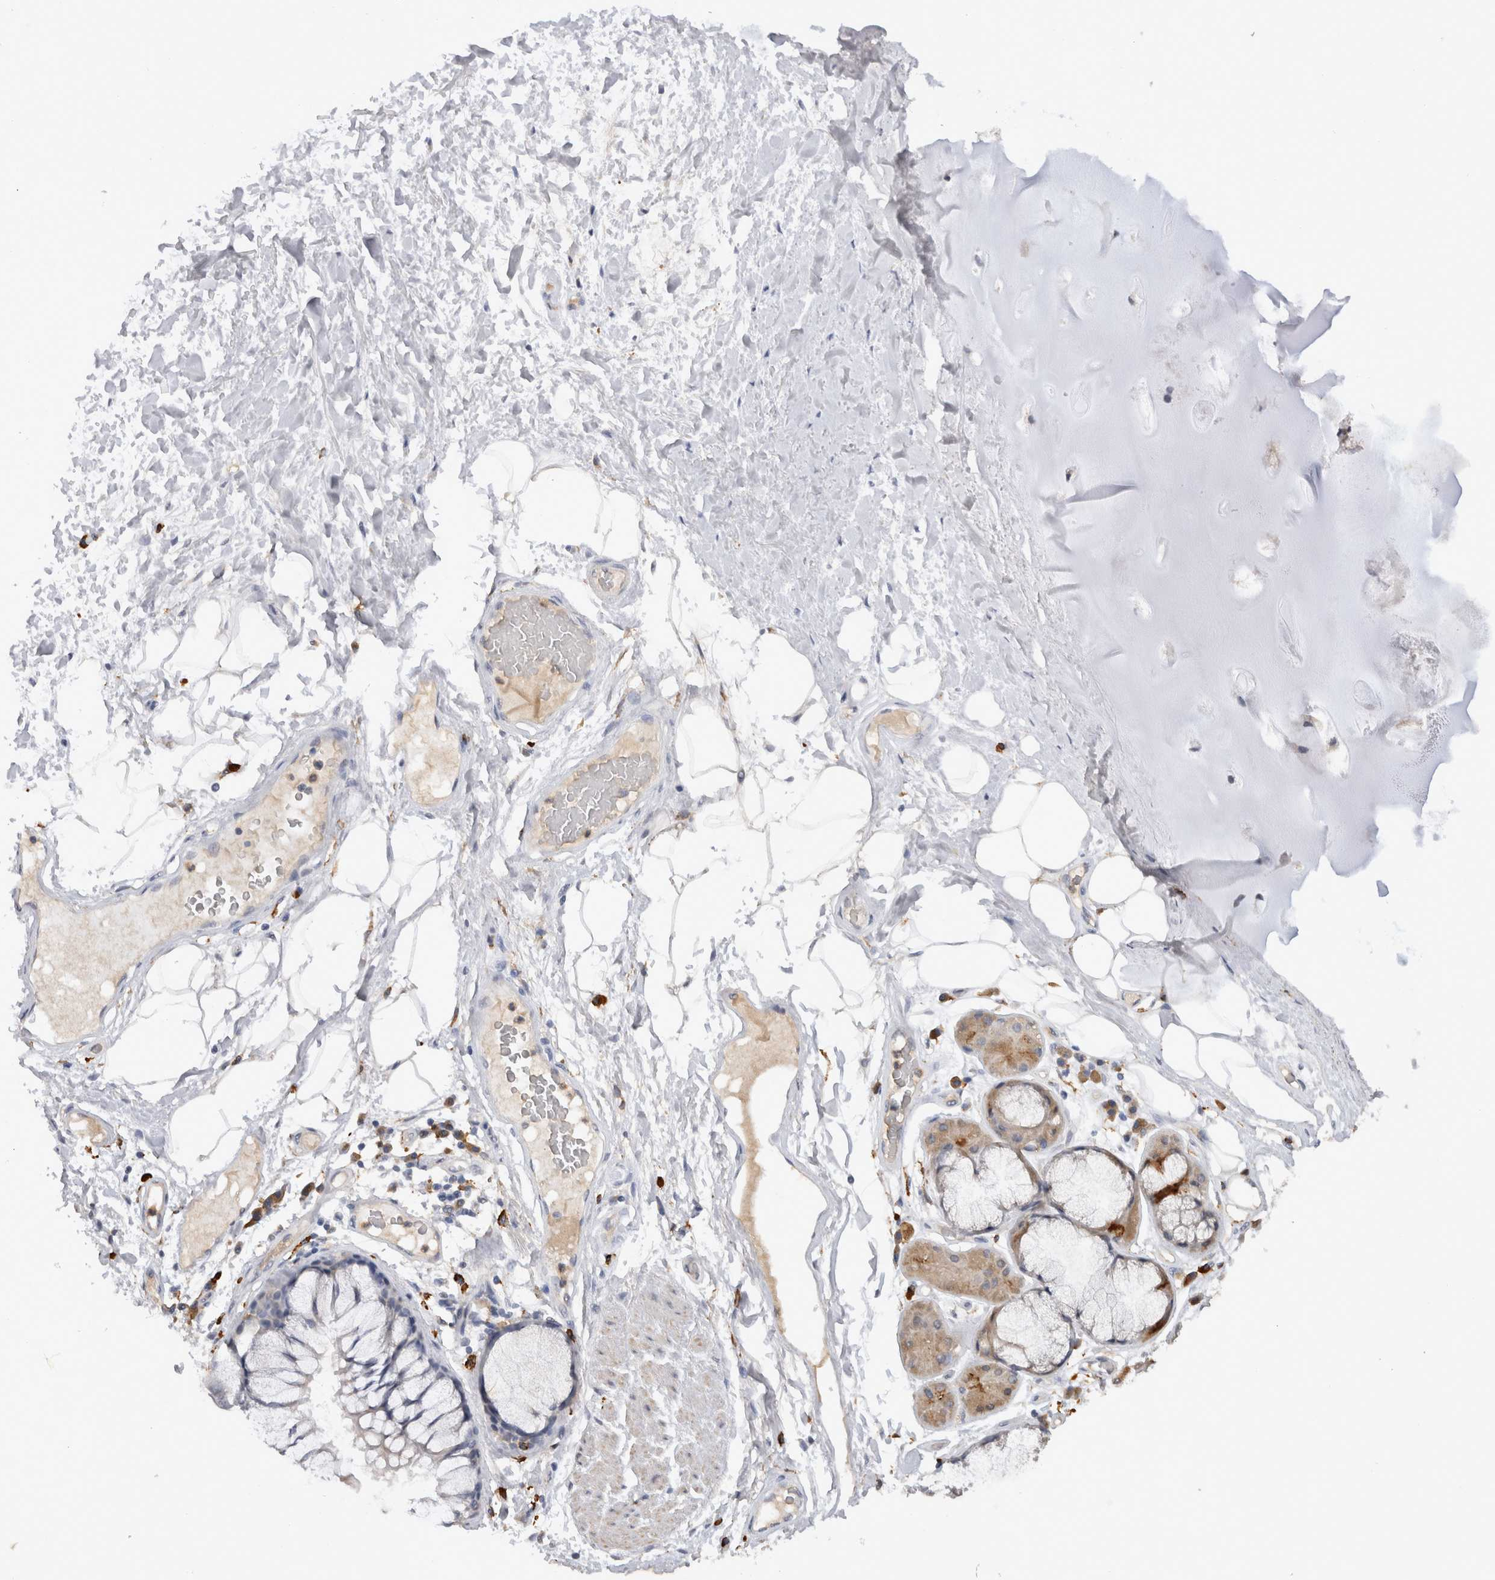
{"staining": {"intensity": "negative", "quantity": "none", "location": "none"}, "tissue": "adipose tissue", "cell_type": "Adipocytes", "image_type": "normal", "snomed": [{"axis": "morphology", "description": "Normal tissue, NOS"}, {"axis": "topography", "description": "Bronchus"}], "caption": "DAB immunohistochemical staining of normal adipose tissue shows no significant positivity in adipocytes. Brightfield microscopy of immunohistochemistry (IHC) stained with DAB (3,3'-diaminobenzidine) (brown) and hematoxylin (blue), captured at high magnification.", "gene": "VSIG4", "patient": {"sex": "male", "age": 66}}